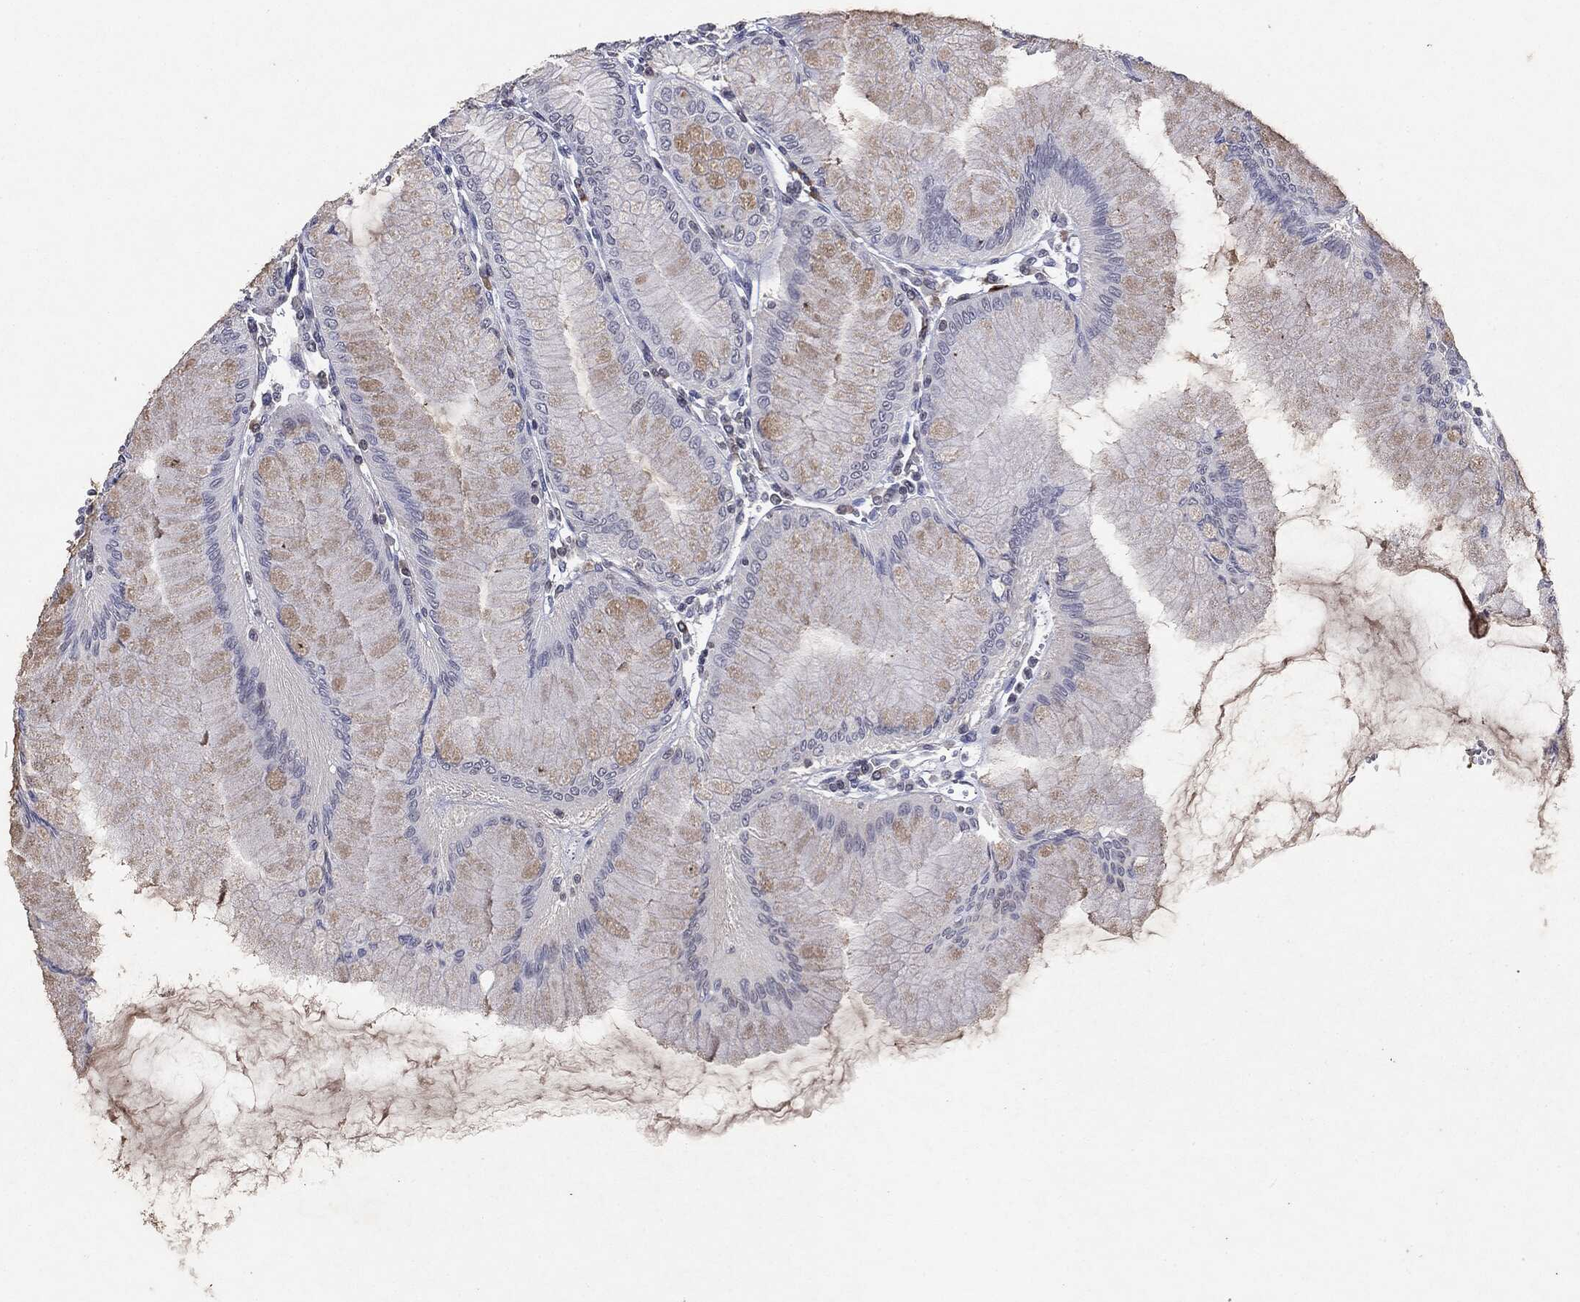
{"staining": {"intensity": "negative", "quantity": "none", "location": "none"}, "tissue": "stomach", "cell_type": "Glandular cells", "image_type": "normal", "snomed": [{"axis": "morphology", "description": "Normal tissue, NOS"}, {"axis": "topography", "description": "Stomach"}], "caption": "Human stomach stained for a protein using immunohistochemistry (IHC) exhibits no expression in glandular cells.", "gene": "KIF2C", "patient": {"sex": "female", "age": 57}}